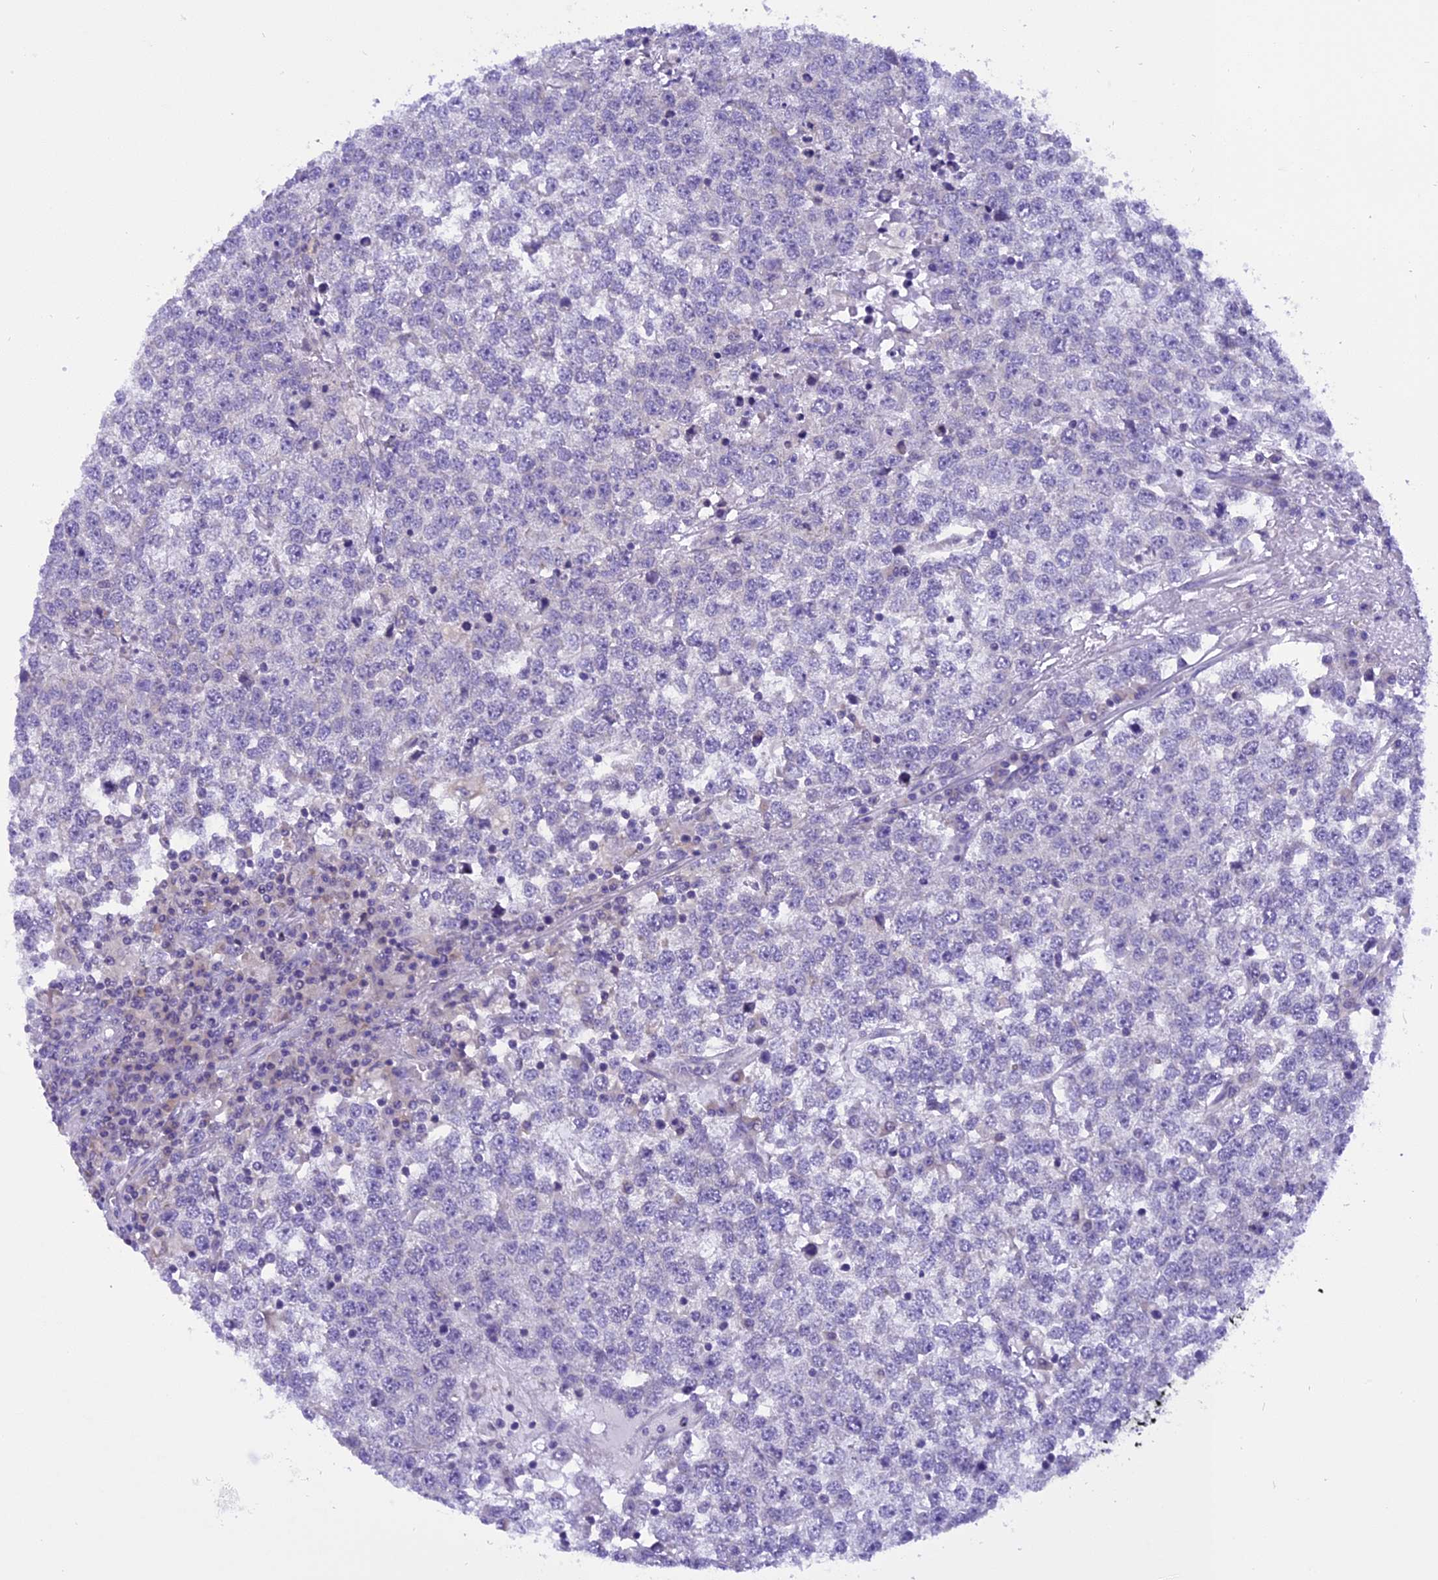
{"staining": {"intensity": "negative", "quantity": "none", "location": "none"}, "tissue": "testis cancer", "cell_type": "Tumor cells", "image_type": "cancer", "snomed": [{"axis": "morphology", "description": "Seminoma, NOS"}, {"axis": "topography", "description": "Testis"}], "caption": "This is an immunohistochemistry (IHC) histopathology image of testis cancer (seminoma). There is no expression in tumor cells.", "gene": "TRIM3", "patient": {"sex": "male", "age": 65}}